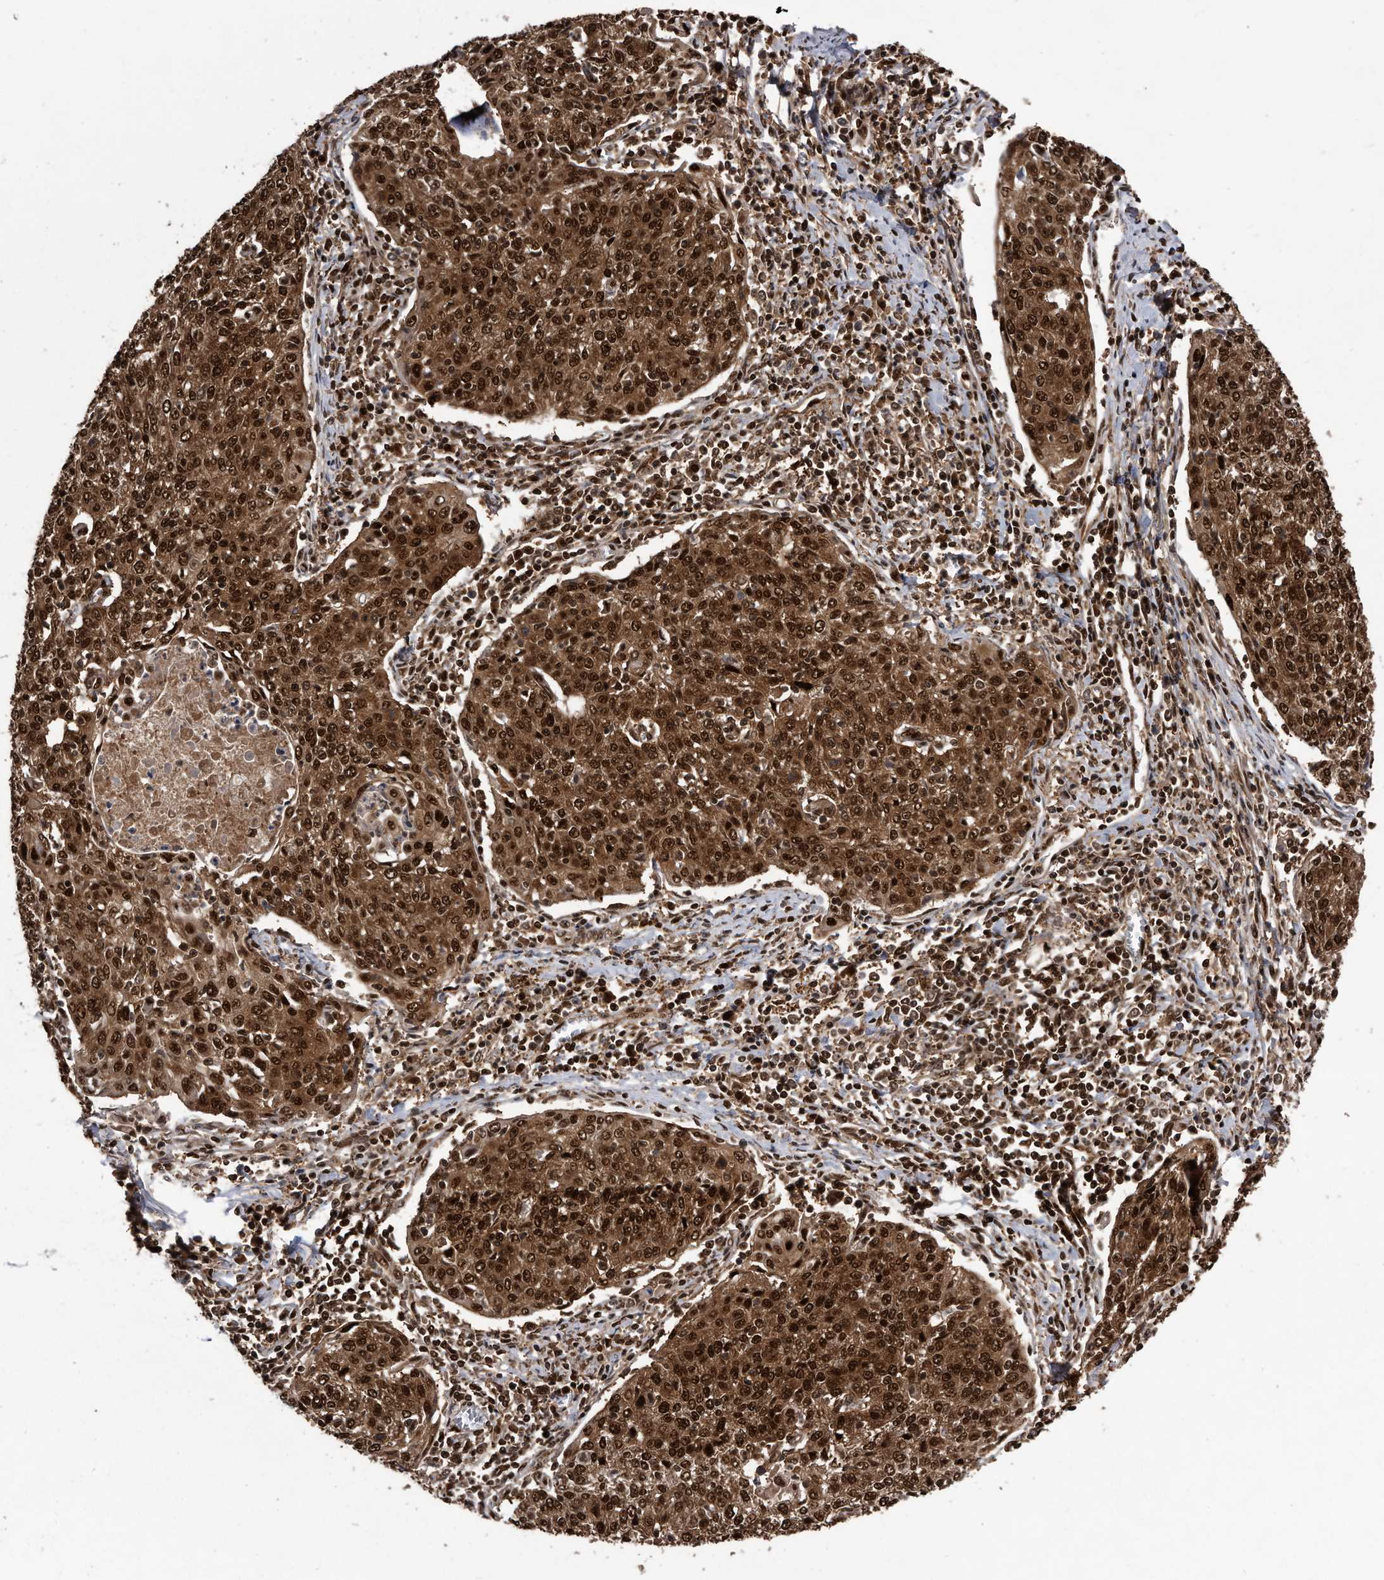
{"staining": {"intensity": "strong", "quantity": ">75%", "location": "cytoplasmic/membranous,nuclear"}, "tissue": "cervical cancer", "cell_type": "Tumor cells", "image_type": "cancer", "snomed": [{"axis": "morphology", "description": "Squamous cell carcinoma, NOS"}, {"axis": "topography", "description": "Cervix"}], "caption": "Cervical cancer stained with DAB (3,3'-diaminobenzidine) IHC demonstrates high levels of strong cytoplasmic/membranous and nuclear positivity in approximately >75% of tumor cells.", "gene": "RAD23B", "patient": {"sex": "female", "age": 48}}